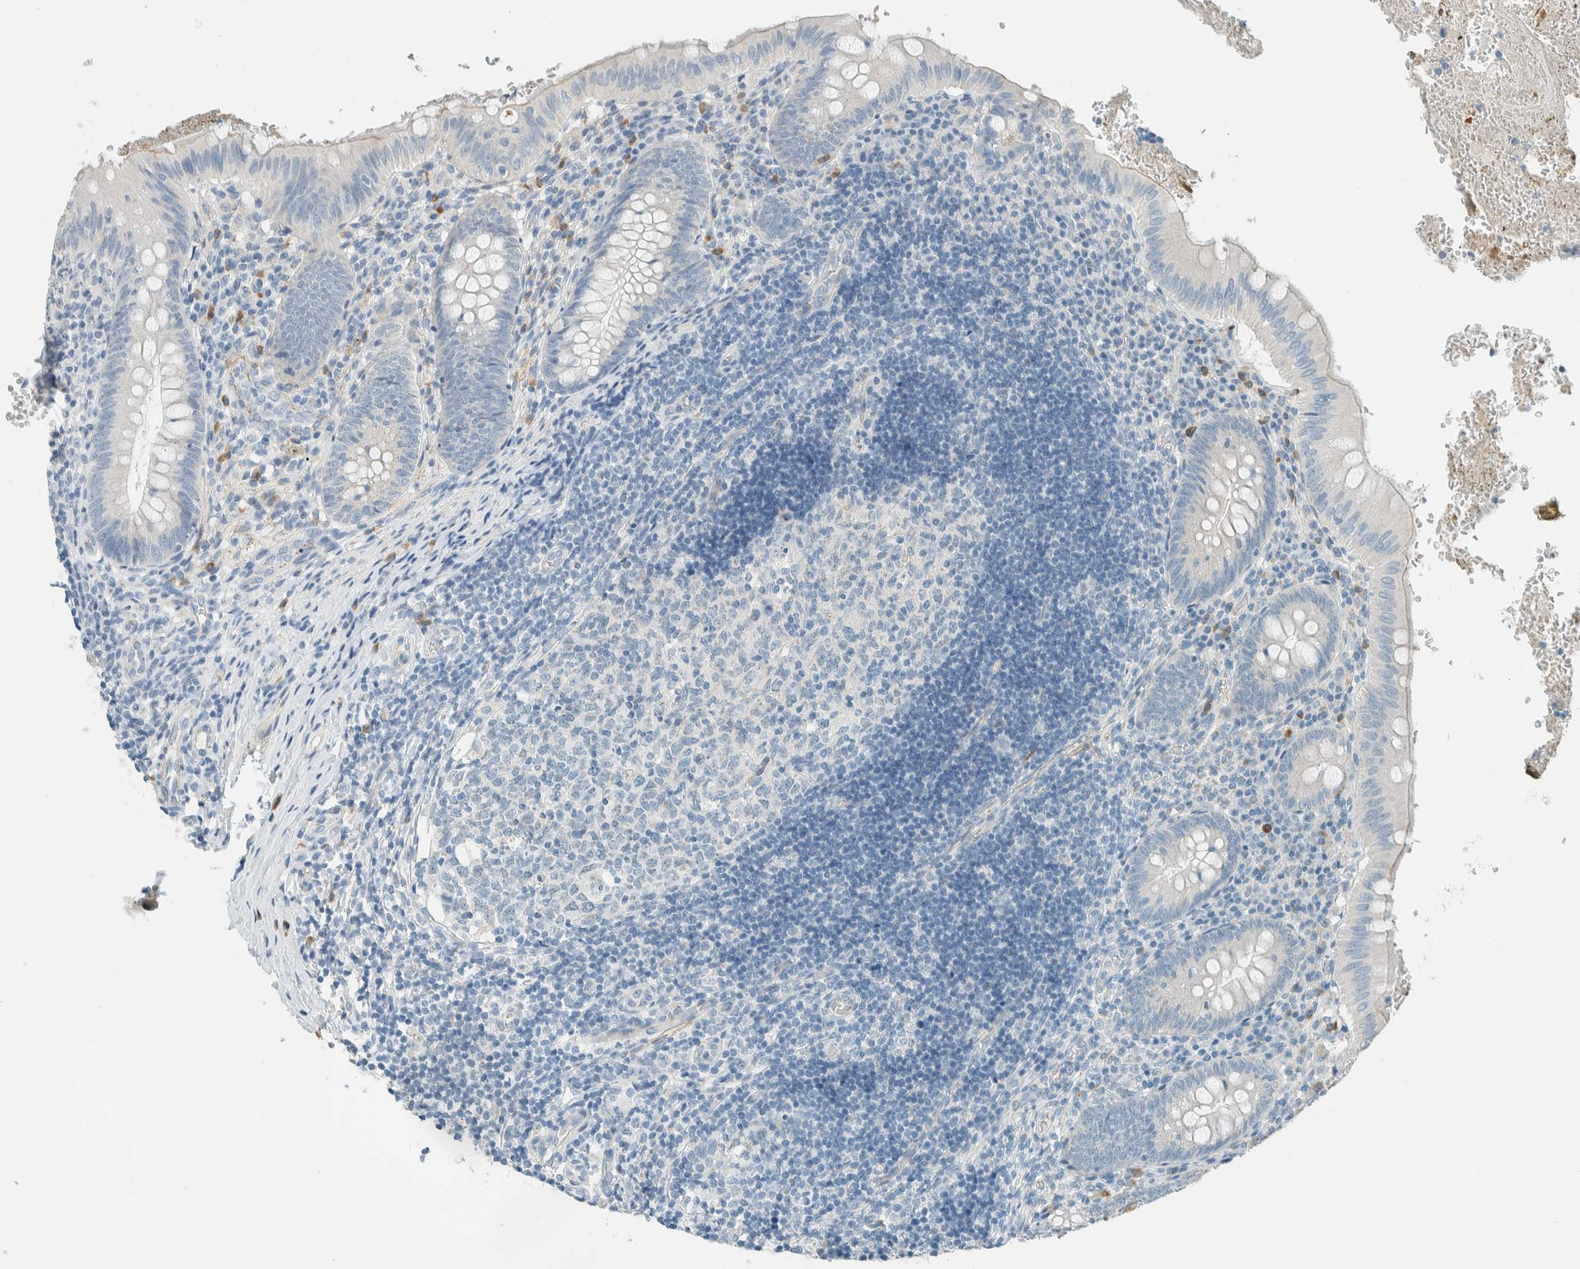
{"staining": {"intensity": "negative", "quantity": "none", "location": "none"}, "tissue": "appendix", "cell_type": "Glandular cells", "image_type": "normal", "snomed": [{"axis": "morphology", "description": "Normal tissue, NOS"}, {"axis": "topography", "description": "Appendix"}], "caption": "Glandular cells show no significant protein positivity in unremarkable appendix. (Brightfield microscopy of DAB immunohistochemistry (IHC) at high magnification).", "gene": "SLFN12", "patient": {"sex": "male", "age": 8}}